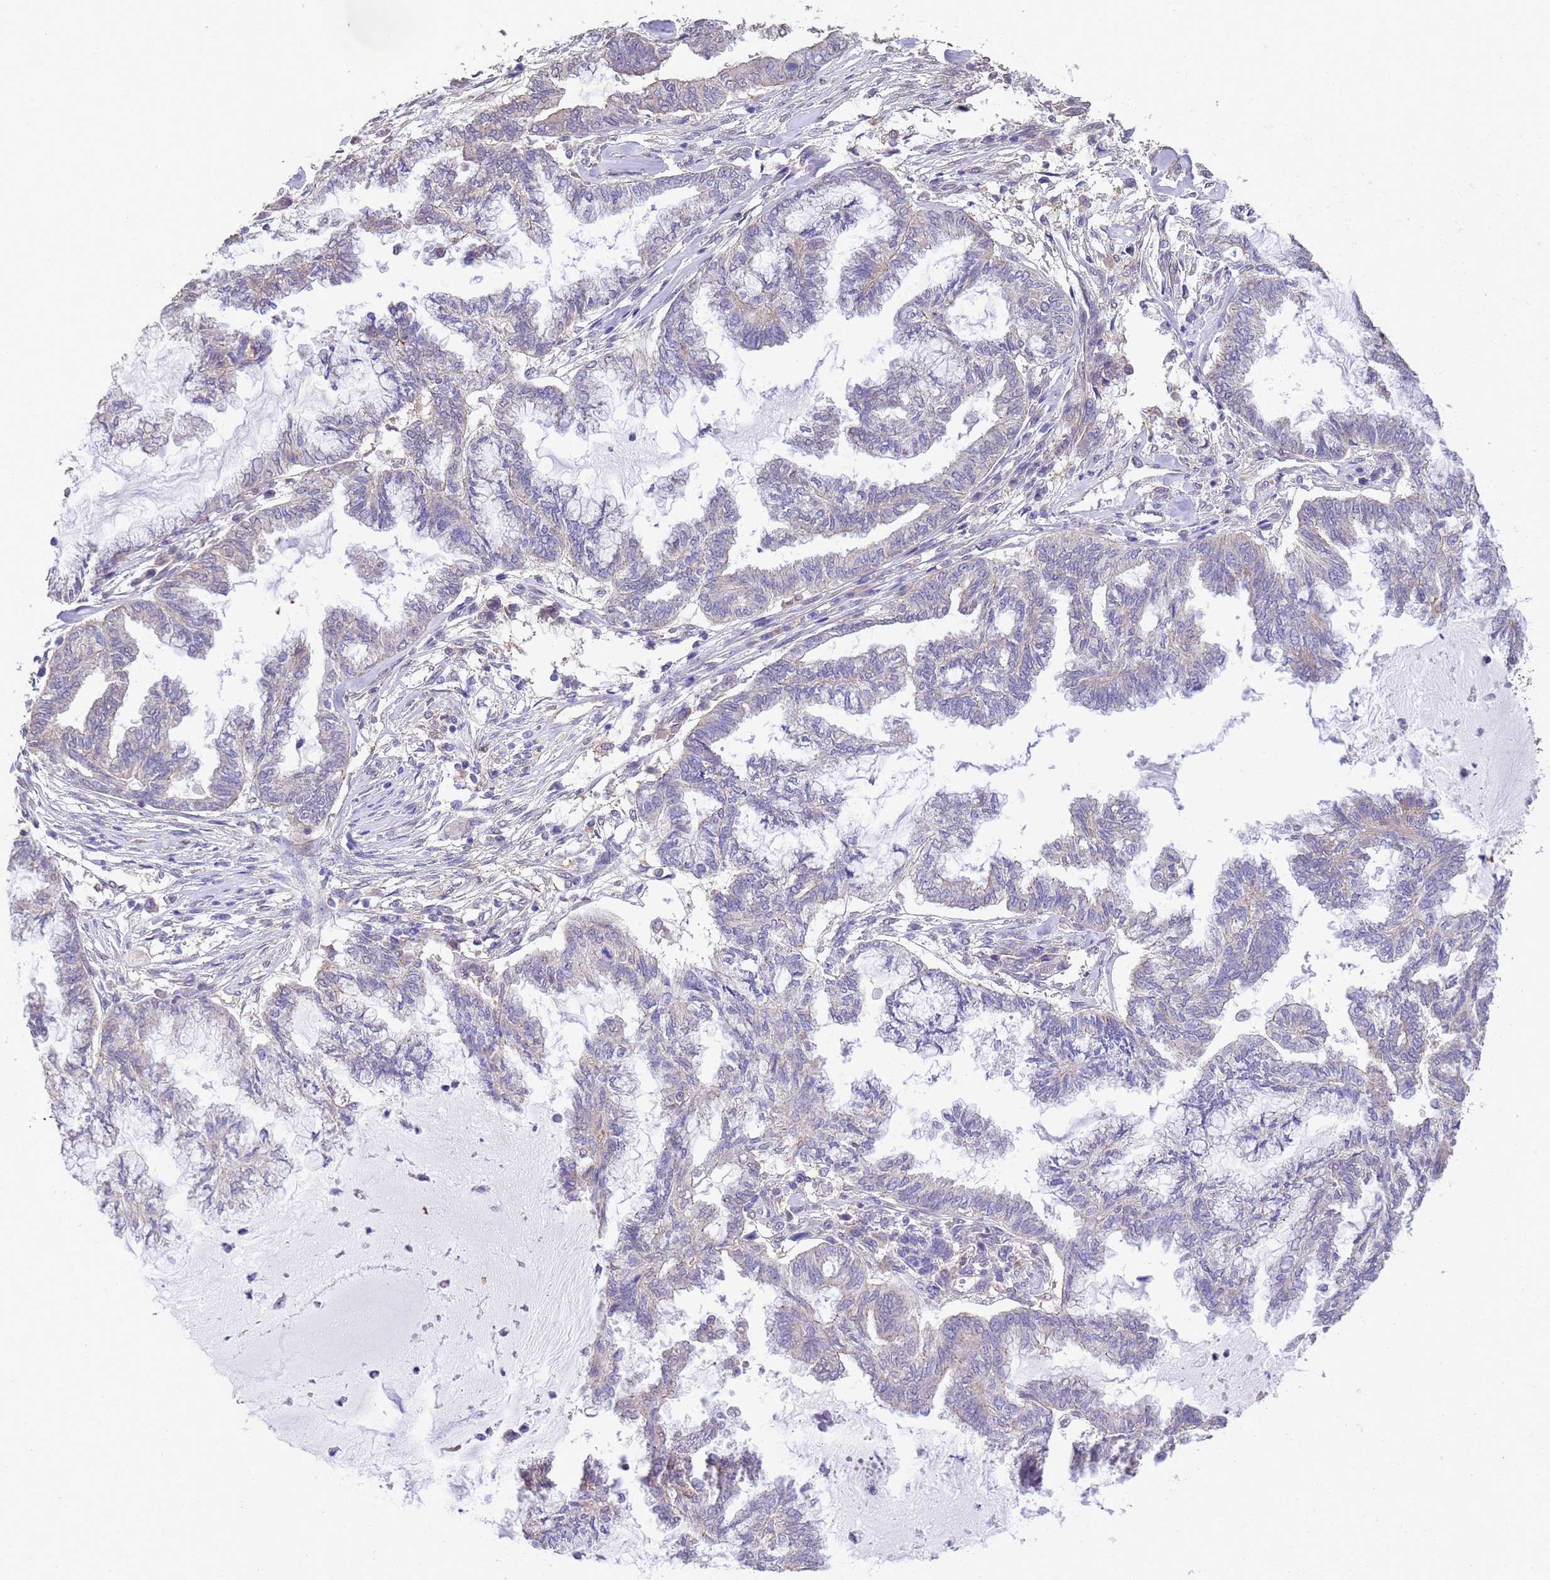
{"staining": {"intensity": "negative", "quantity": "none", "location": "none"}, "tissue": "endometrial cancer", "cell_type": "Tumor cells", "image_type": "cancer", "snomed": [{"axis": "morphology", "description": "Adenocarcinoma, NOS"}, {"axis": "topography", "description": "Endometrium"}], "caption": "DAB (3,3'-diaminobenzidine) immunohistochemical staining of endometrial adenocarcinoma exhibits no significant staining in tumor cells.", "gene": "NPHP1", "patient": {"sex": "female", "age": 86}}